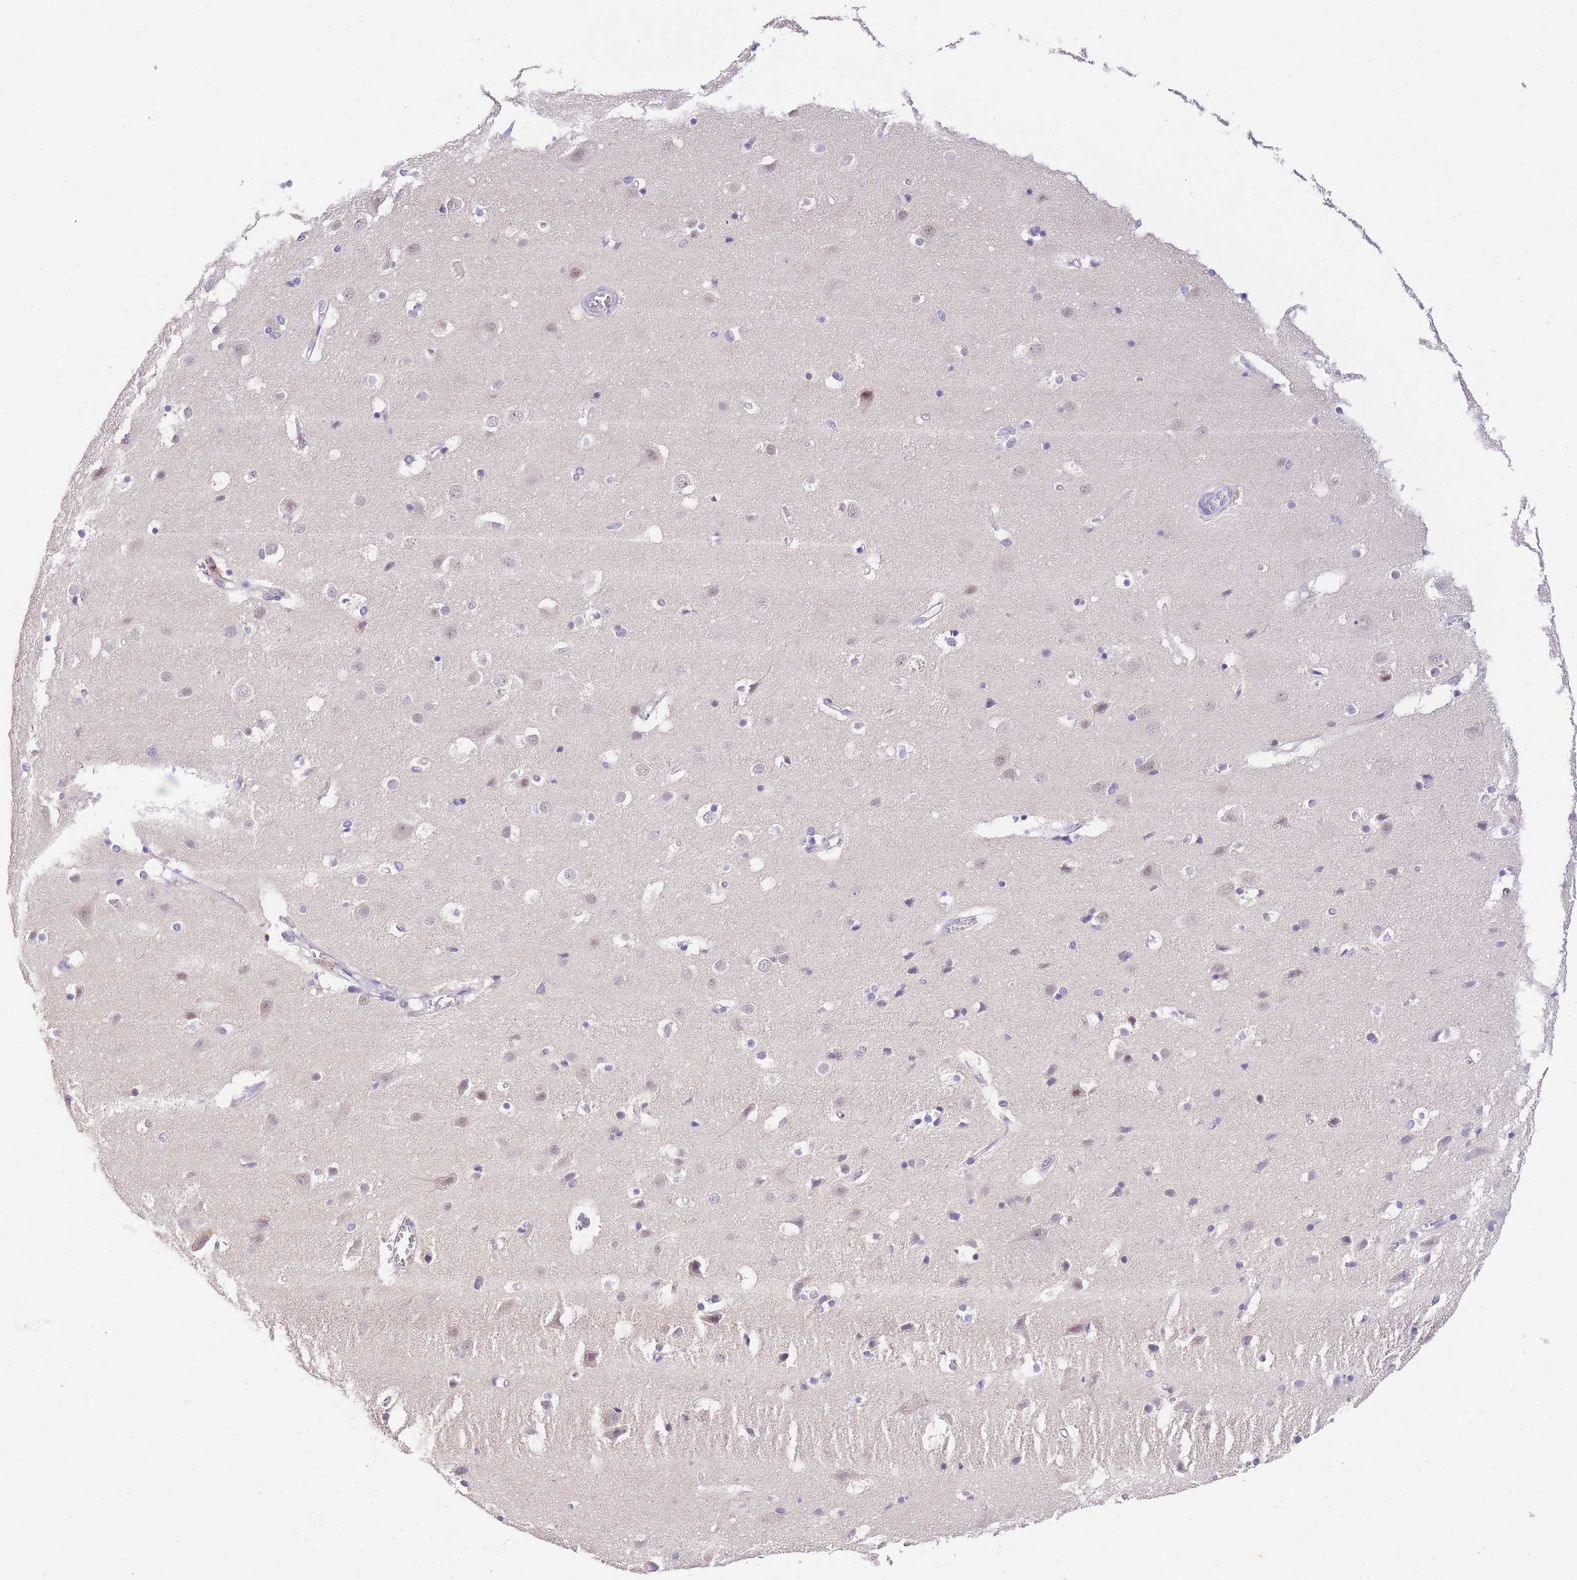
{"staining": {"intensity": "negative", "quantity": "none", "location": "none"}, "tissue": "cerebral cortex", "cell_type": "Endothelial cells", "image_type": "normal", "snomed": [{"axis": "morphology", "description": "Normal tissue, NOS"}, {"axis": "topography", "description": "Cerebral cortex"}], "caption": "Immunohistochemical staining of benign human cerebral cortex demonstrates no significant expression in endothelial cells.", "gene": "SLC35F2", "patient": {"sex": "male", "age": 54}}